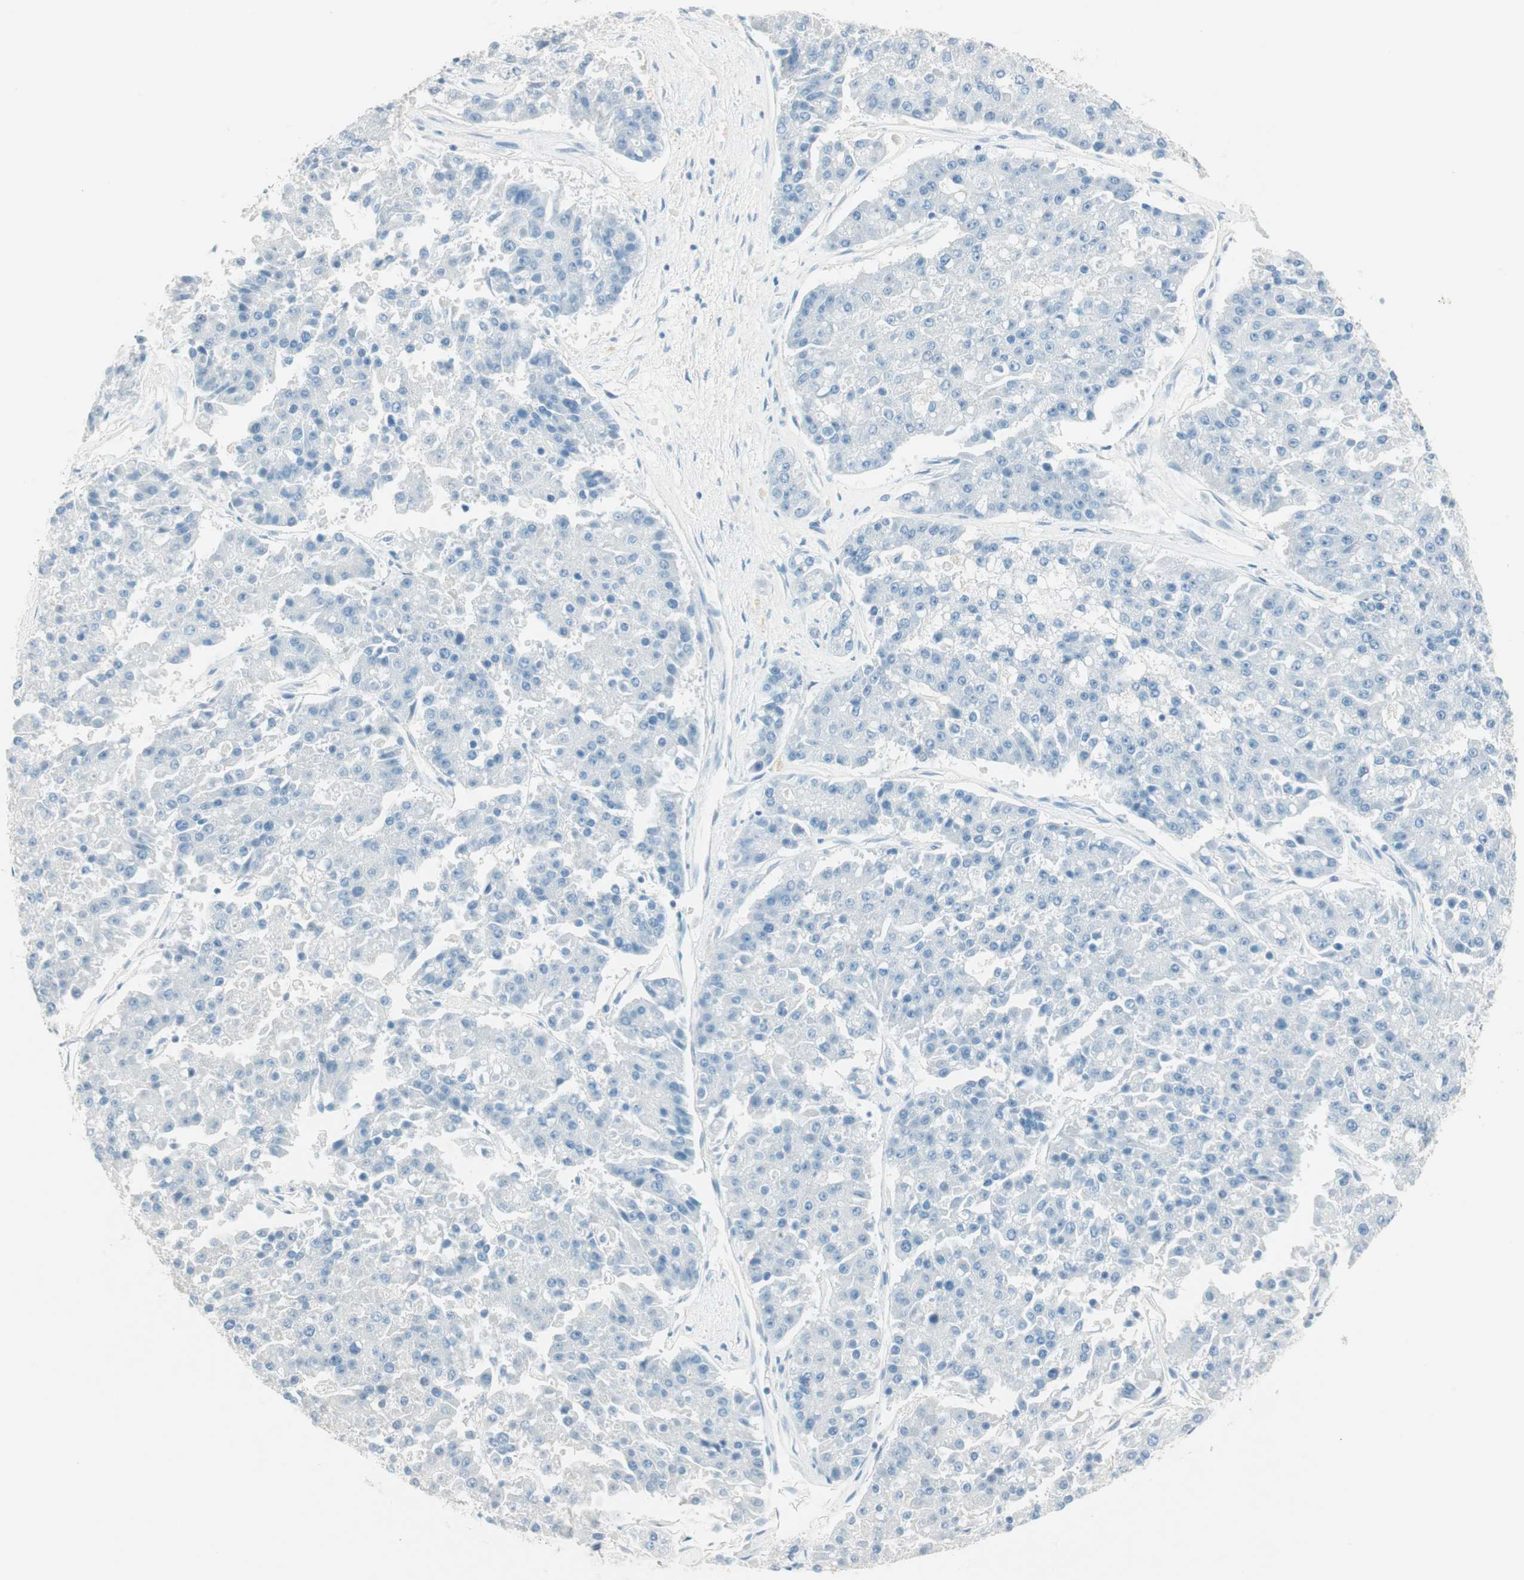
{"staining": {"intensity": "negative", "quantity": "none", "location": "none"}, "tissue": "pancreatic cancer", "cell_type": "Tumor cells", "image_type": "cancer", "snomed": [{"axis": "morphology", "description": "Adenocarcinoma, NOS"}, {"axis": "topography", "description": "Pancreas"}], "caption": "Image shows no protein positivity in tumor cells of pancreatic adenocarcinoma tissue.", "gene": "HPGD", "patient": {"sex": "male", "age": 50}}